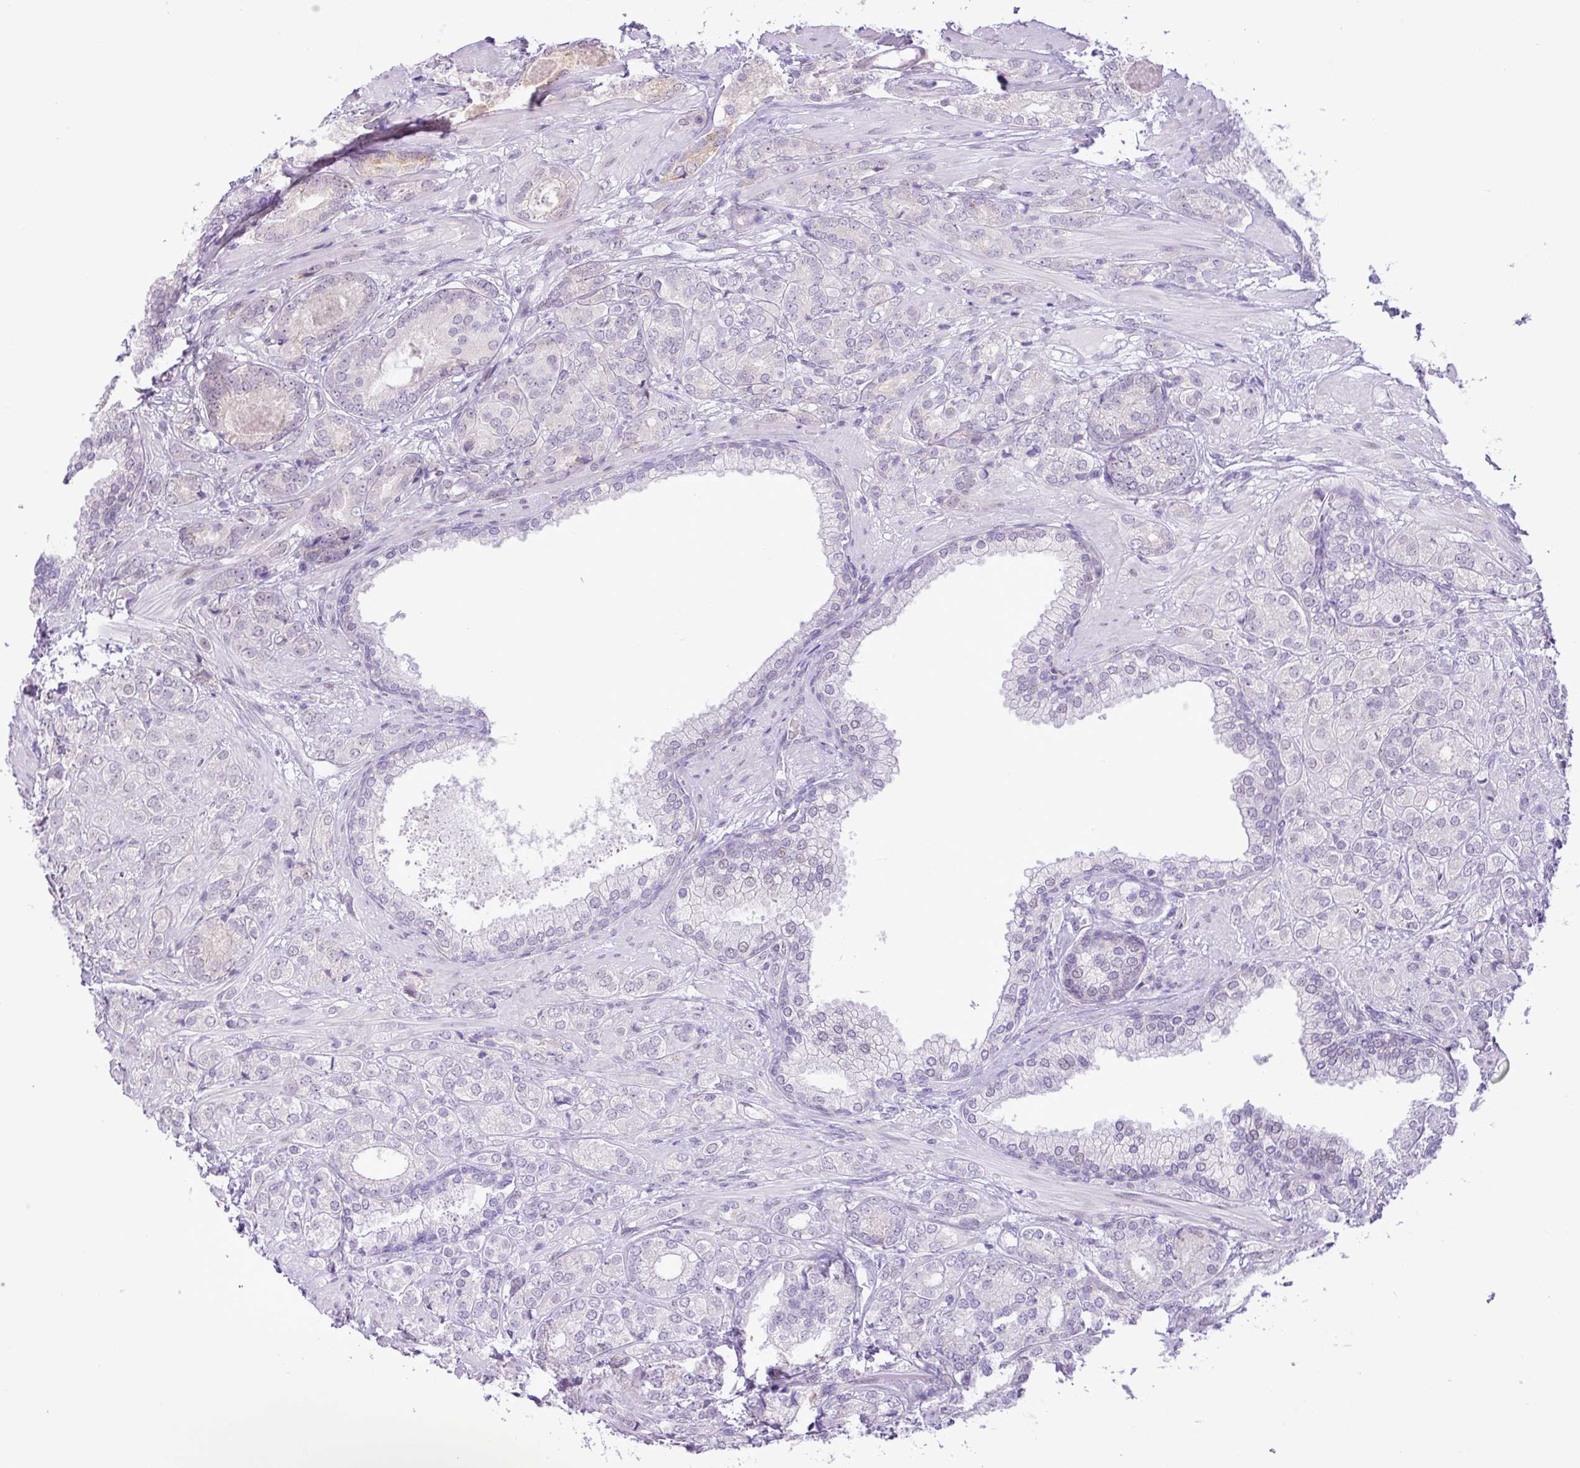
{"staining": {"intensity": "negative", "quantity": "none", "location": "none"}, "tissue": "prostate cancer", "cell_type": "Tumor cells", "image_type": "cancer", "snomed": [{"axis": "morphology", "description": "Adenocarcinoma, High grade"}, {"axis": "topography", "description": "Prostate"}], "caption": "This histopathology image is of prostate cancer (adenocarcinoma (high-grade)) stained with immunohistochemistry (IHC) to label a protein in brown with the nuclei are counter-stained blue. There is no expression in tumor cells.", "gene": "ELOA2", "patient": {"sex": "male", "age": 60}}